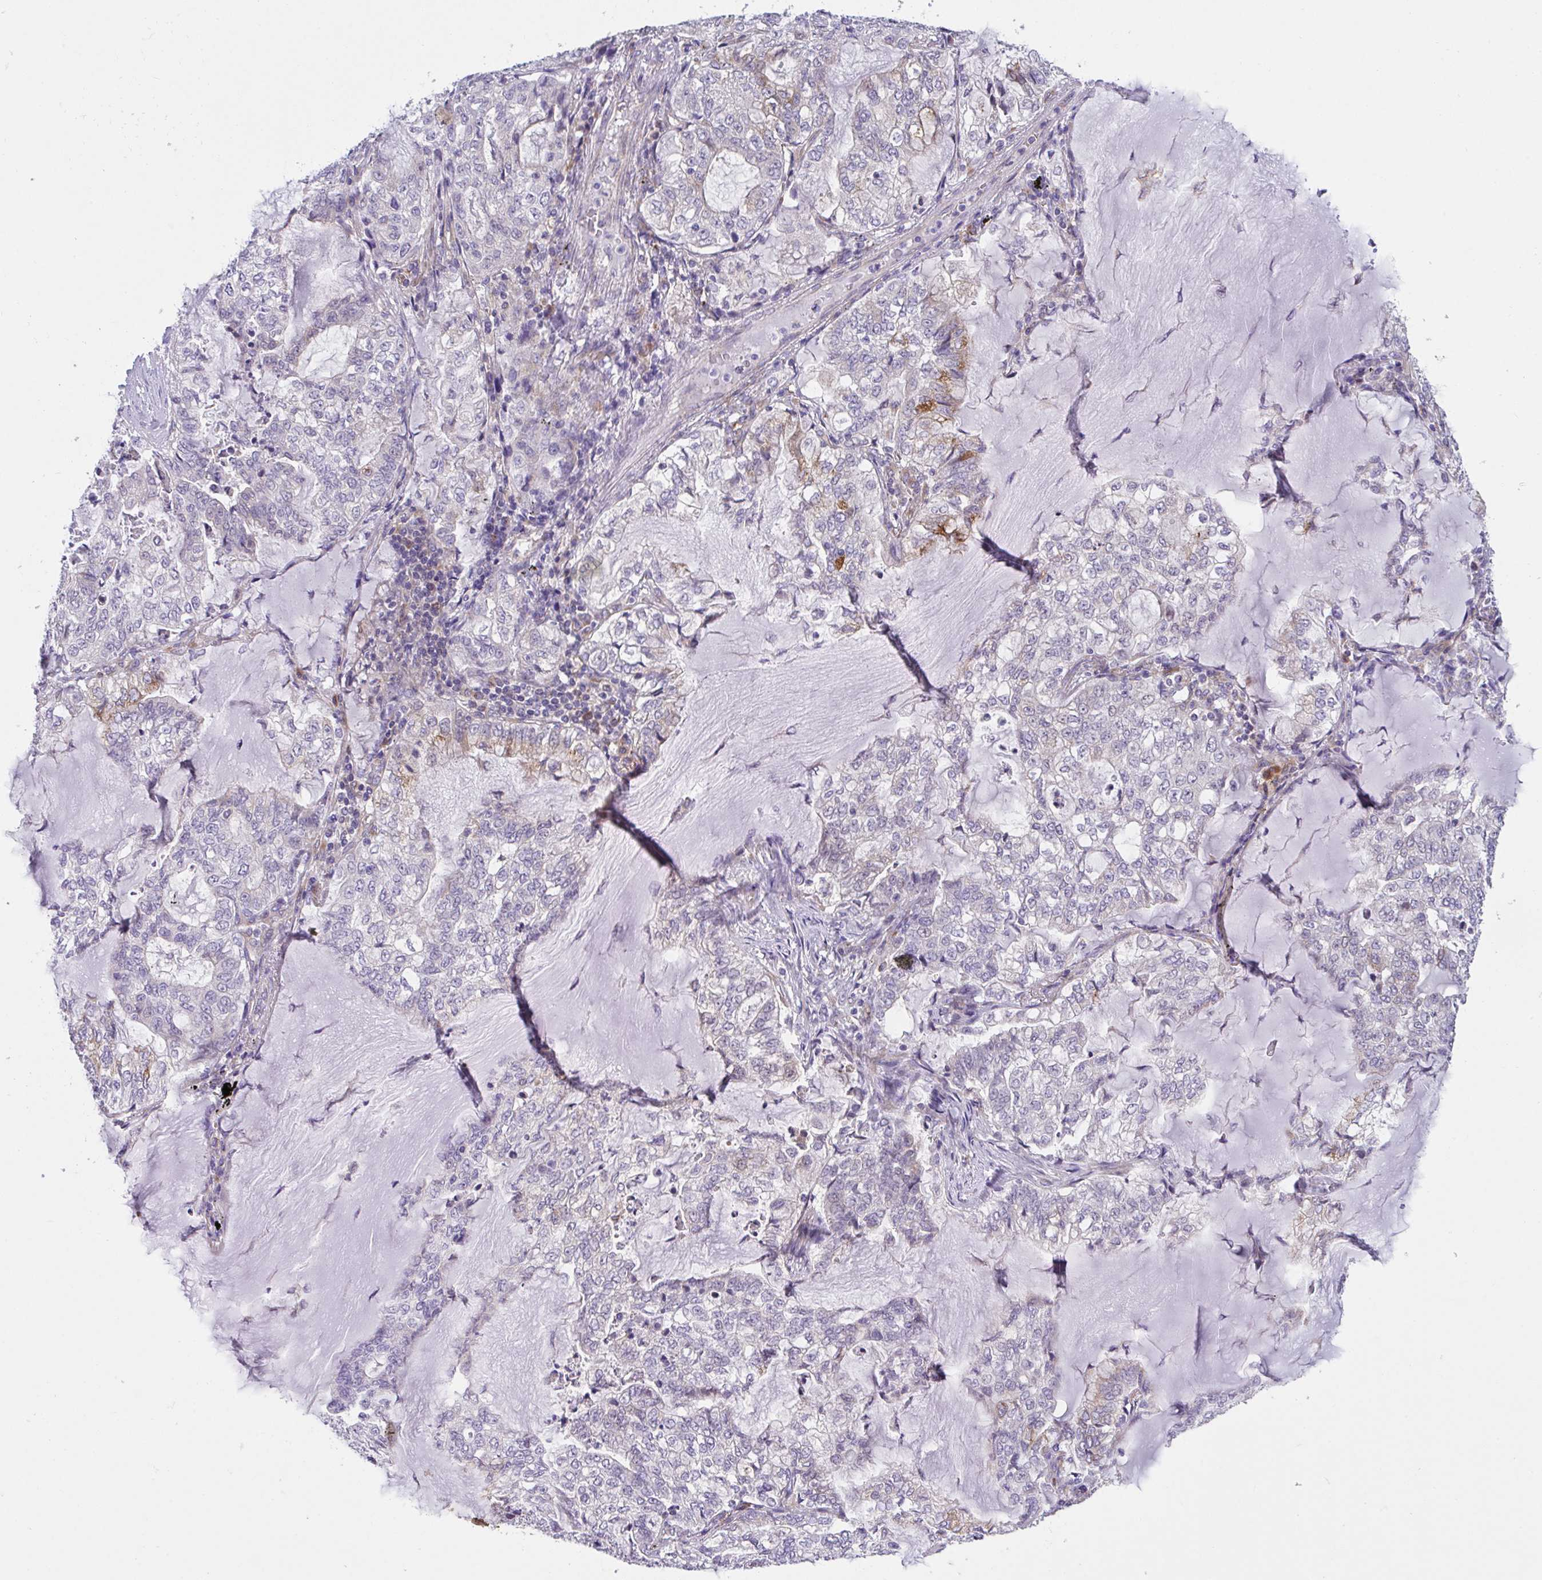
{"staining": {"intensity": "moderate", "quantity": "<25%", "location": "cytoplasmic/membranous"}, "tissue": "lung cancer", "cell_type": "Tumor cells", "image_type": "cancer", "snomed": [{"axis": "morphology", "description": "Adenocarcinoma, NOS"}, {"axis": "topography", "description": "Lymph node"}, {"axis": "topography", "description": "Lung"}], "caption": "DAB (3,3'-diaminobenzidine) immunohistochemical staining of lung adenocarcinoma shows moderate cytoplasmic/membranous protein positivity in approximately <25% of tumor cells.", "gene": "MIA3", "patient": {"sex": "male", "age": 66}}